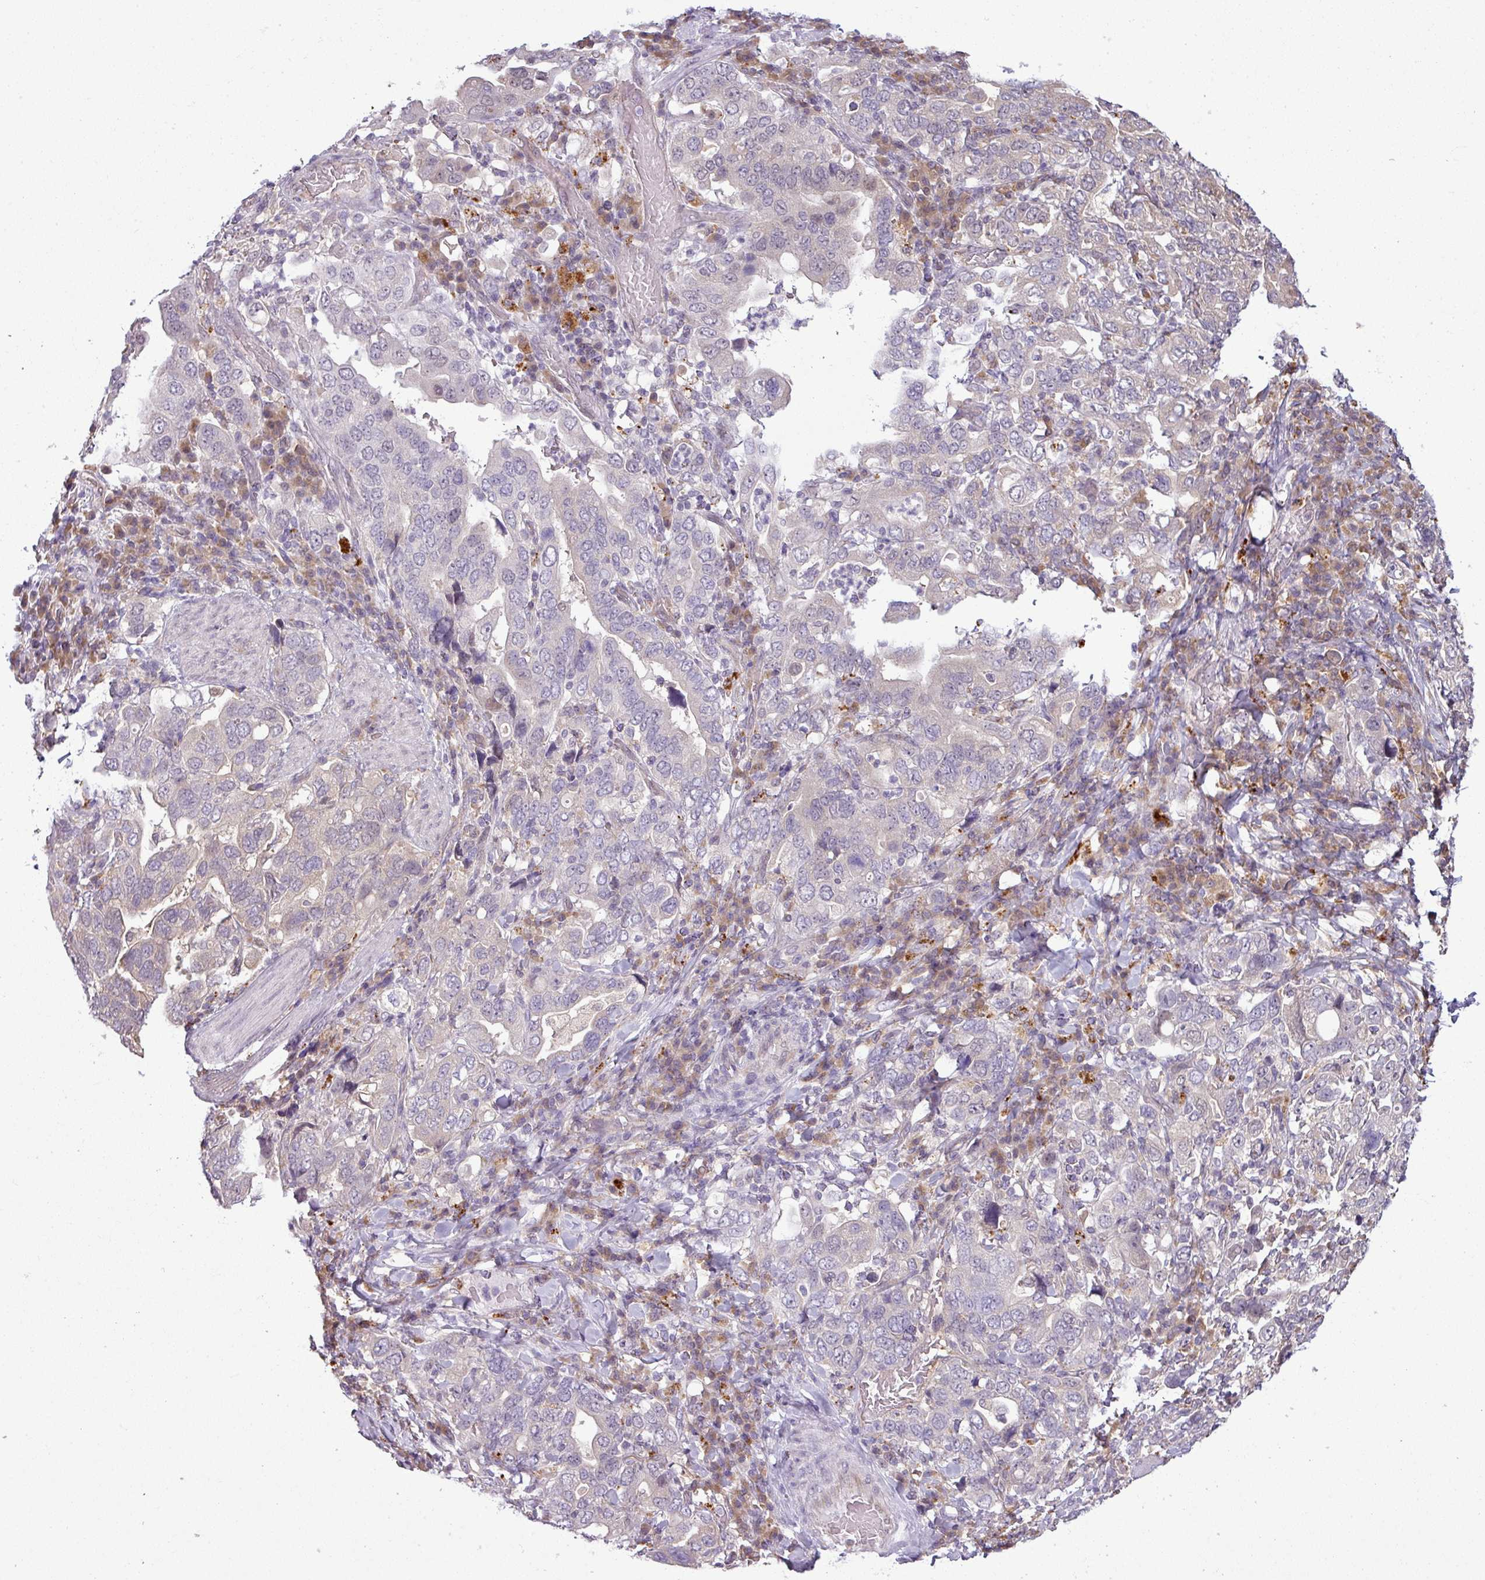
{"staining": {"intensity": "negative", "quantity": "none", "location": "none"}, "tissue": "stomach cancer", "cell_type": "Tumor cells", "image_type": "cancer", "snomed": [{"axis": "morphology", "description": "Adenocarcinoma, NOS"}, {"axis": "topography", "description": "Stomach, upper"}], "caption": "Adenocarcinoma (stomach) was stained to show a protein in brown. There is no significant positivity in tumor cells.", "gene": "CCDC144A", "patient": {"sex": "male", "age": 62}}